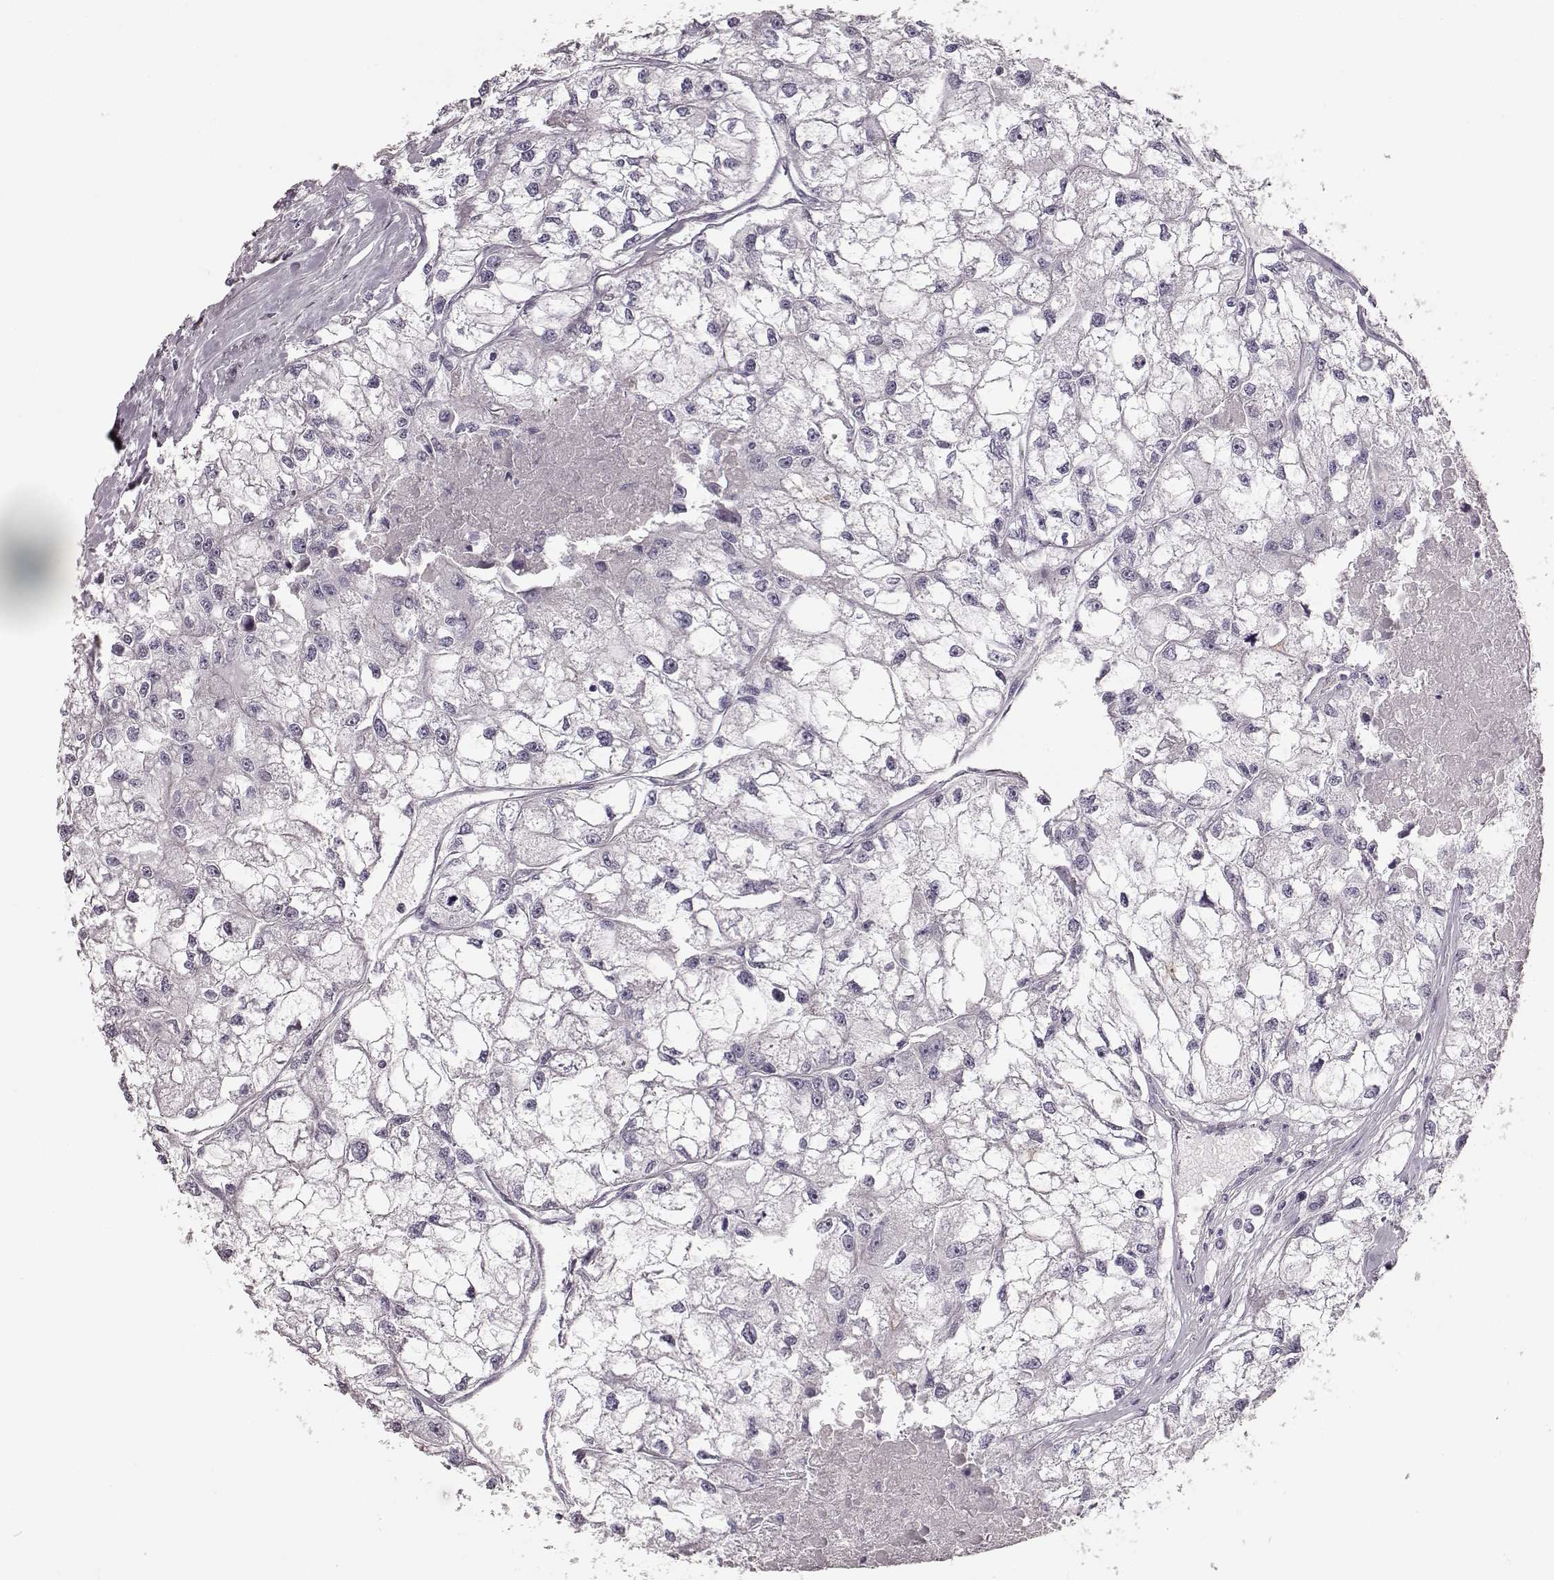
{"staining": {"intensity": "negative", "quantity": "none", "location": "none"}, "tissue": "renal cancer", "cell_type": "Tumor cells", "image_type": "cancer", "snomed": [{"axis": "morphology", "description": "Adenocarcinoma, NOS"}, {"axis": "topography", "description": "Kidney"}], "caption": "This image is of renal cancer (adenocarcinoma) stained with immunohistochemistry (IHC) to label a protein in brown with the nuclei are counter-stained blue. There is no staining in tumor cells. The staining is performed using DAB (3,3'-diaminobenzidine) brown chromogen with nuclei counter-stained in using hematoxylin.", "gene": "NPTXR", "patient": {"sex": "male", "age": 56}}